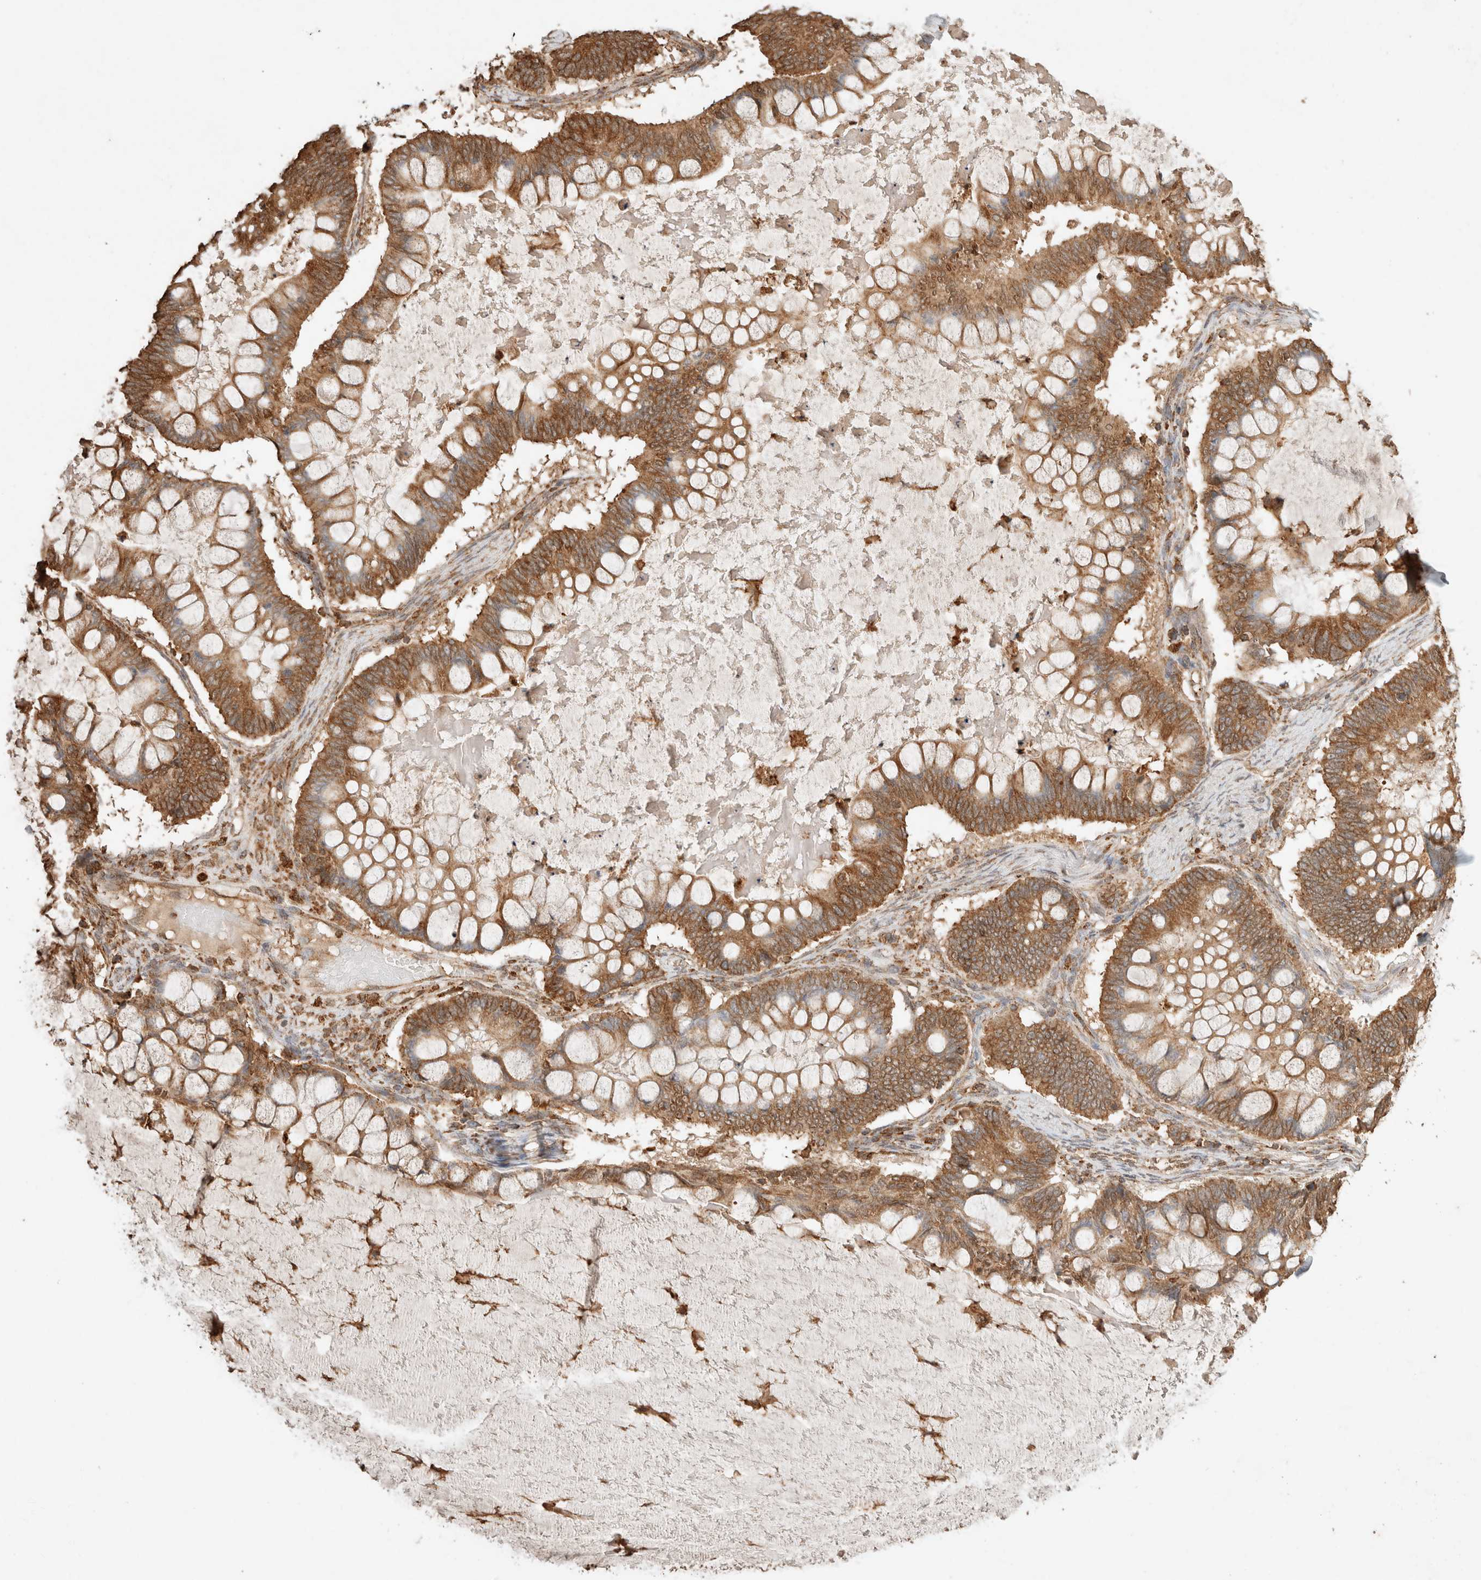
{"staining": {"intensity": "moderate", "quantity": ">75%", "location": "cytoplasmic/membranous"}, "tissue": "ovarian cancer", "cell_type": "Tumor cells", "image_type": "cancer", "snomed": [{"axis": "morphology", "description": "Cystadenocarcinoma, mucinous, NOS"}, {"axis": "topography", "description": "Ovary"}], "caption": "Protein analysis of ovarian mucinous cystadenocarcinoma tissue demonstrates moderate cytoplasmic/membranous positivity in approximately >75% of tumor cells.", "gene": "ERAP1", "patient": {"sex": "female", "age": 61}}